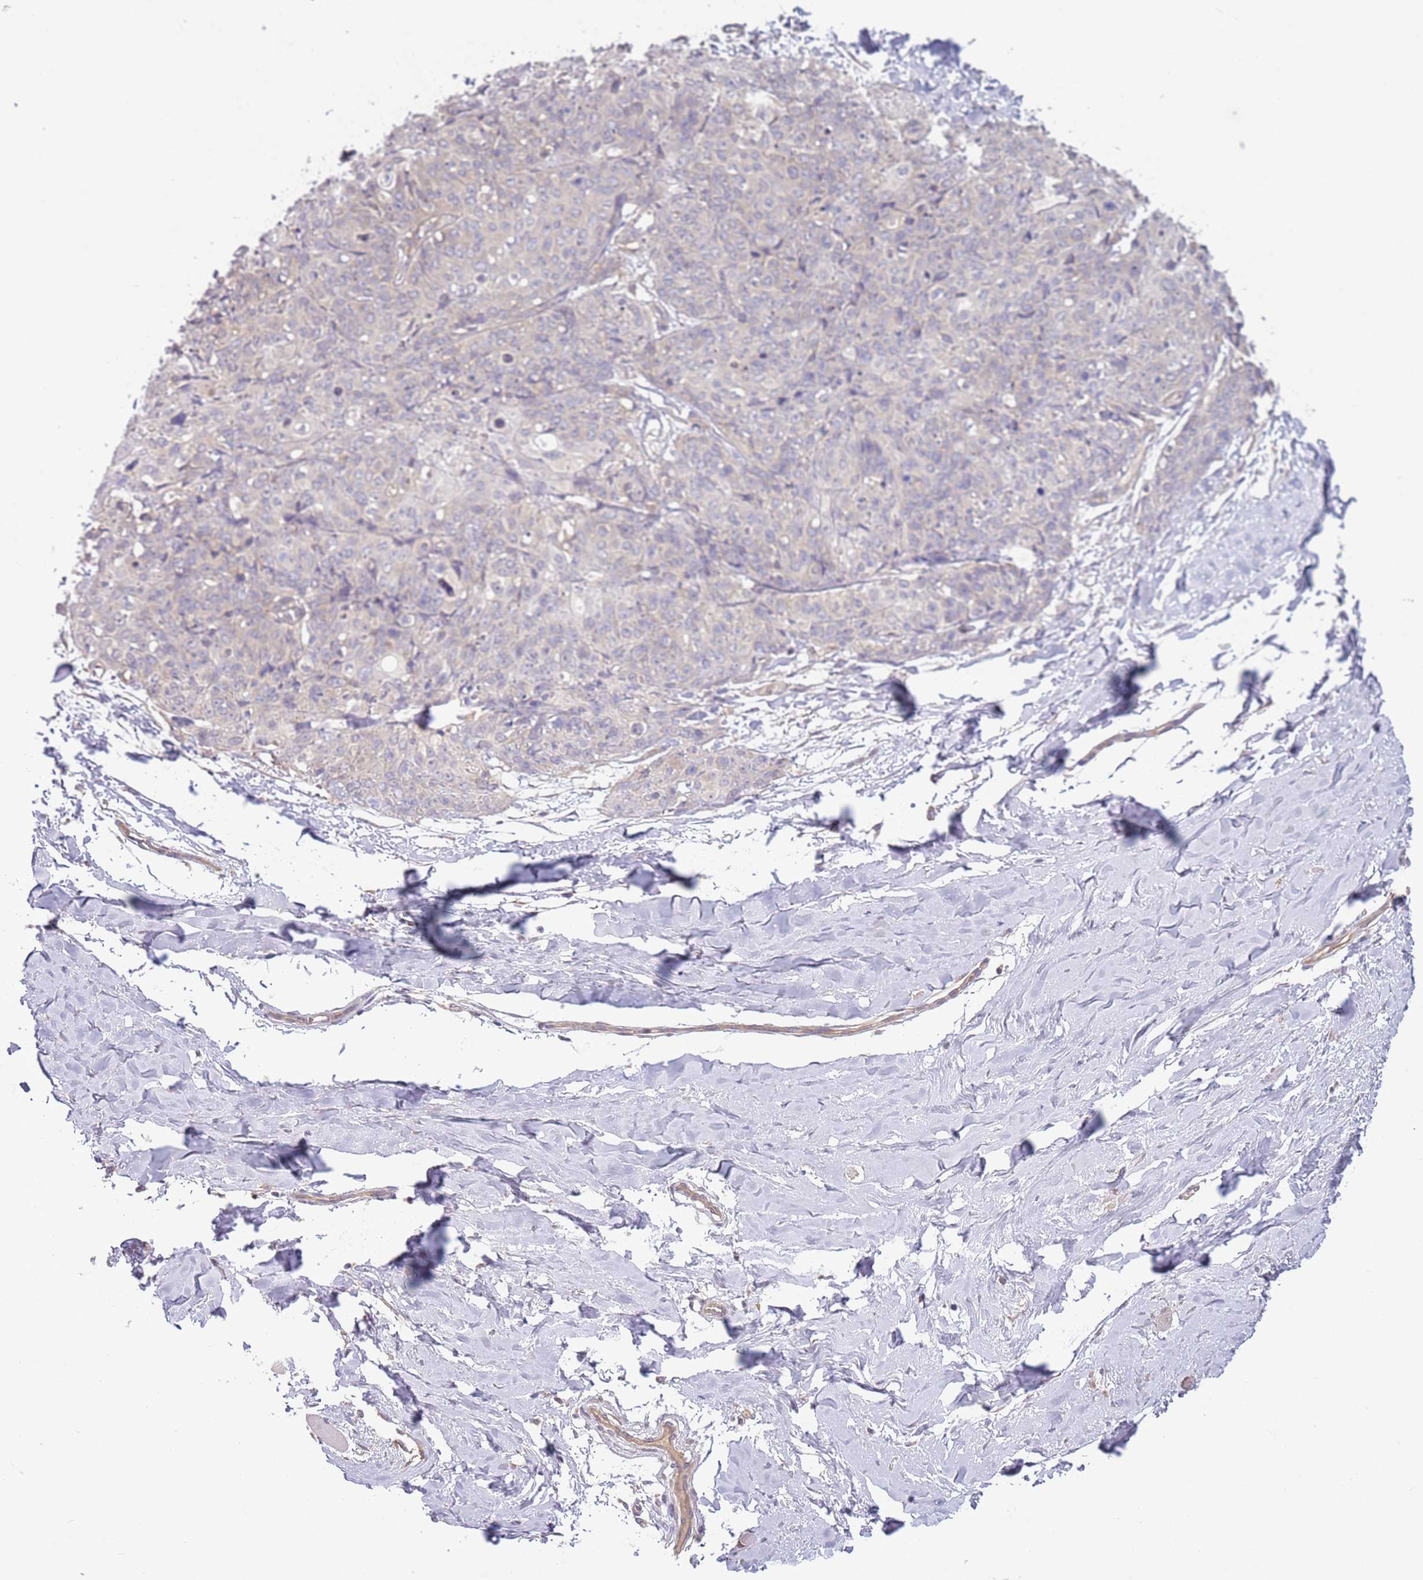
{"staining": {"intensity": "negative", "quantity": "none", "location": "none"}, "tissue": "skin cancer", "cell_type": "Tumor cells", "image_type": "cancer", "snomed": [{"axis": "morphology", "description": "Squamous cell carcinoma, NOS"}, {"axis": "topography", "description": "Skin"}, {"axis": "topography", "description": "Vulva"}], "caption": "This is a image of IHC staining of skin cancer, which shows no positivity in tumor cells.", "gene": "SKOR2", "patient": {"sex": "female", "age": 85}}